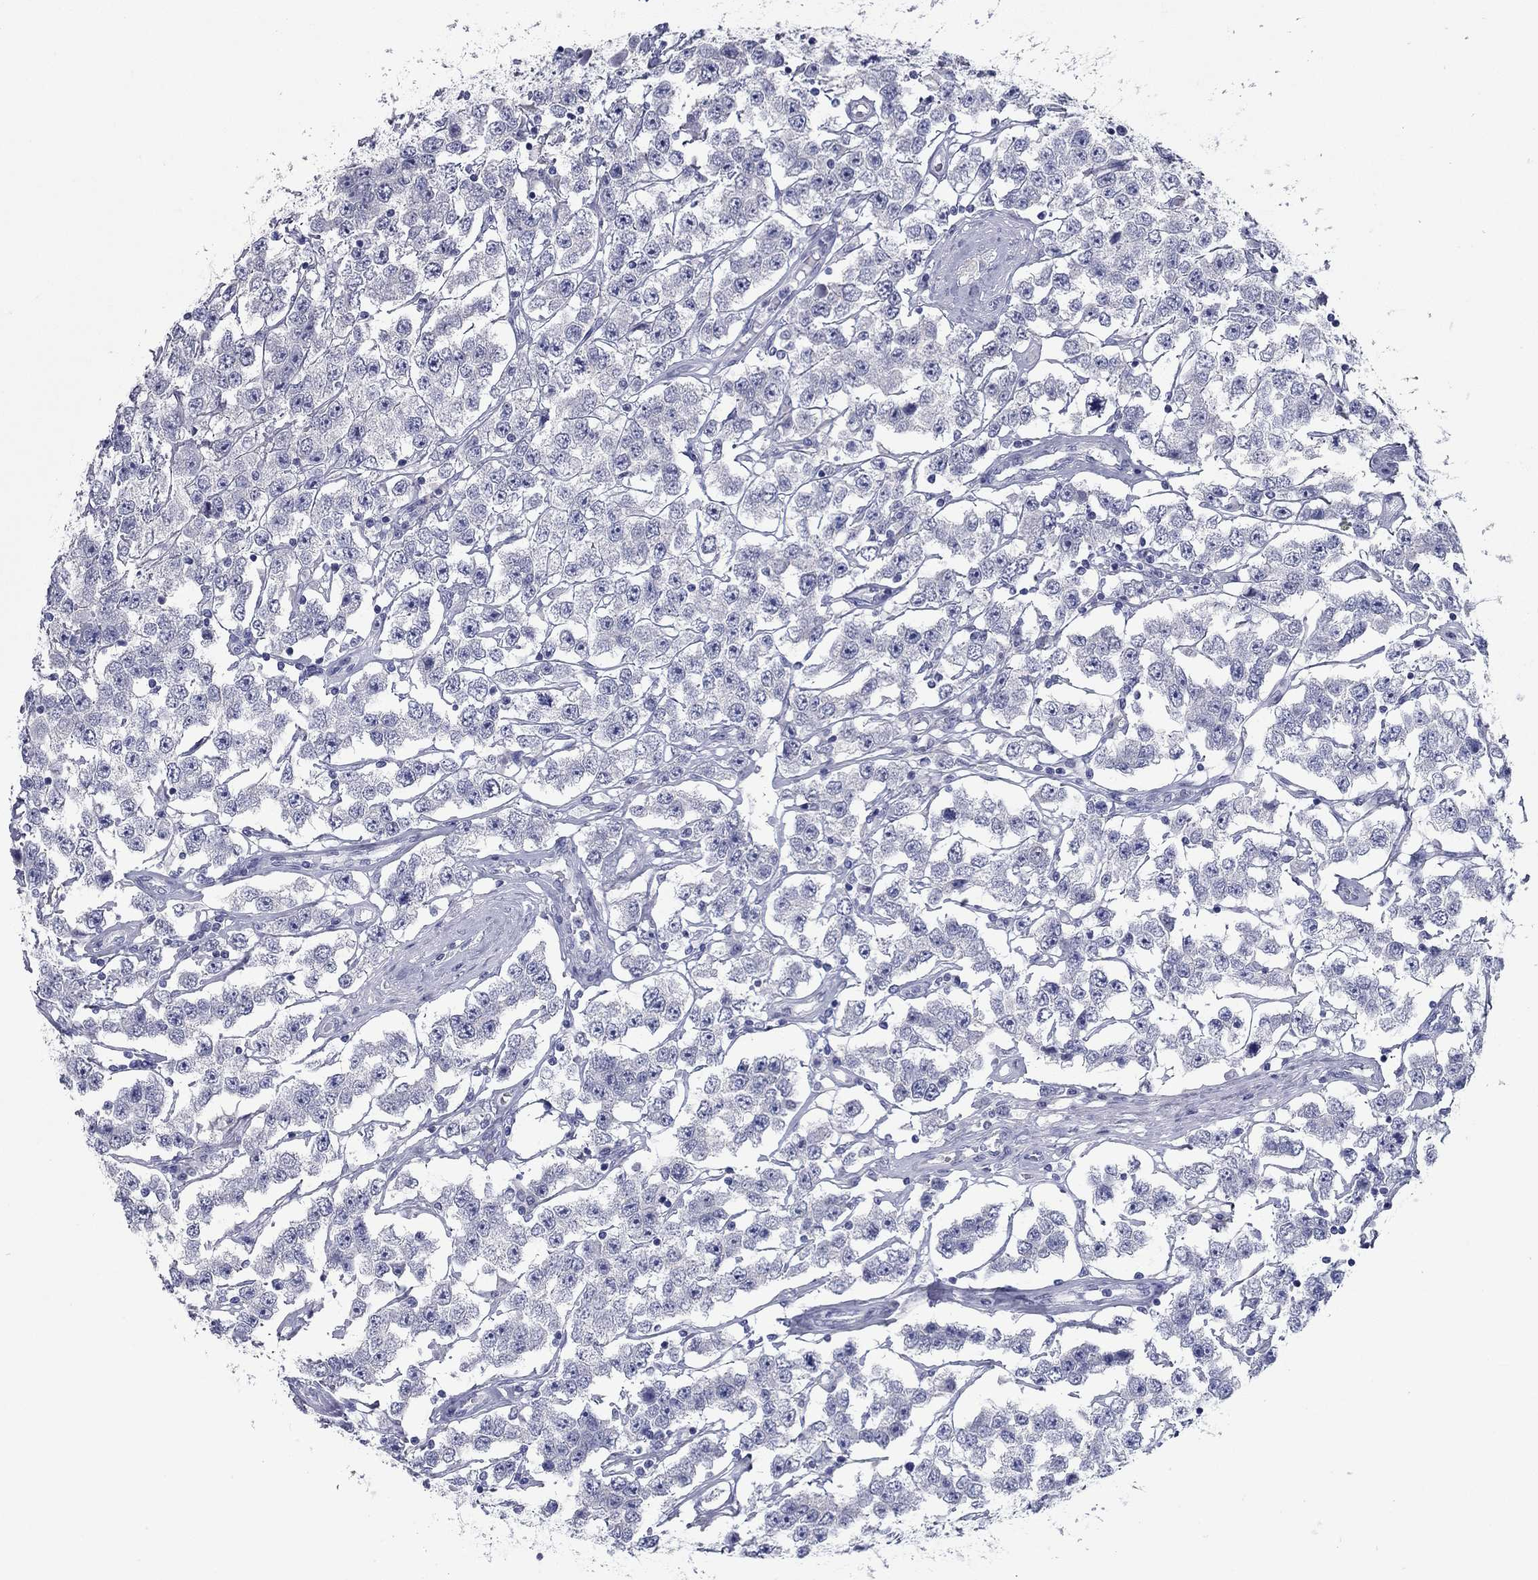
{"staining": {"intensity": "negative", "quantity": "none", "location": "none"}, "tissue": "testis cancer", "cell_type": "Tumor cells", "image_type": "cancer", "snomed": [{"axis": "morphology", "description": "Seminoma, NOS"}, {"axis": "topography", "description": "Testis"}], "caption": "This image is of testis seminoma stained with immunohistochemistry to label a protein in brown with the nuclei are counter-stained blue. There is no expression in tumor cells. The staining is performed using DAB (3,3'-diaminobenzidine) brown chromogen with nuclei counter-stained in using hematoxylin.", "gene": "KIRREL2", "patient": {"sex": "male", "age": 52}}